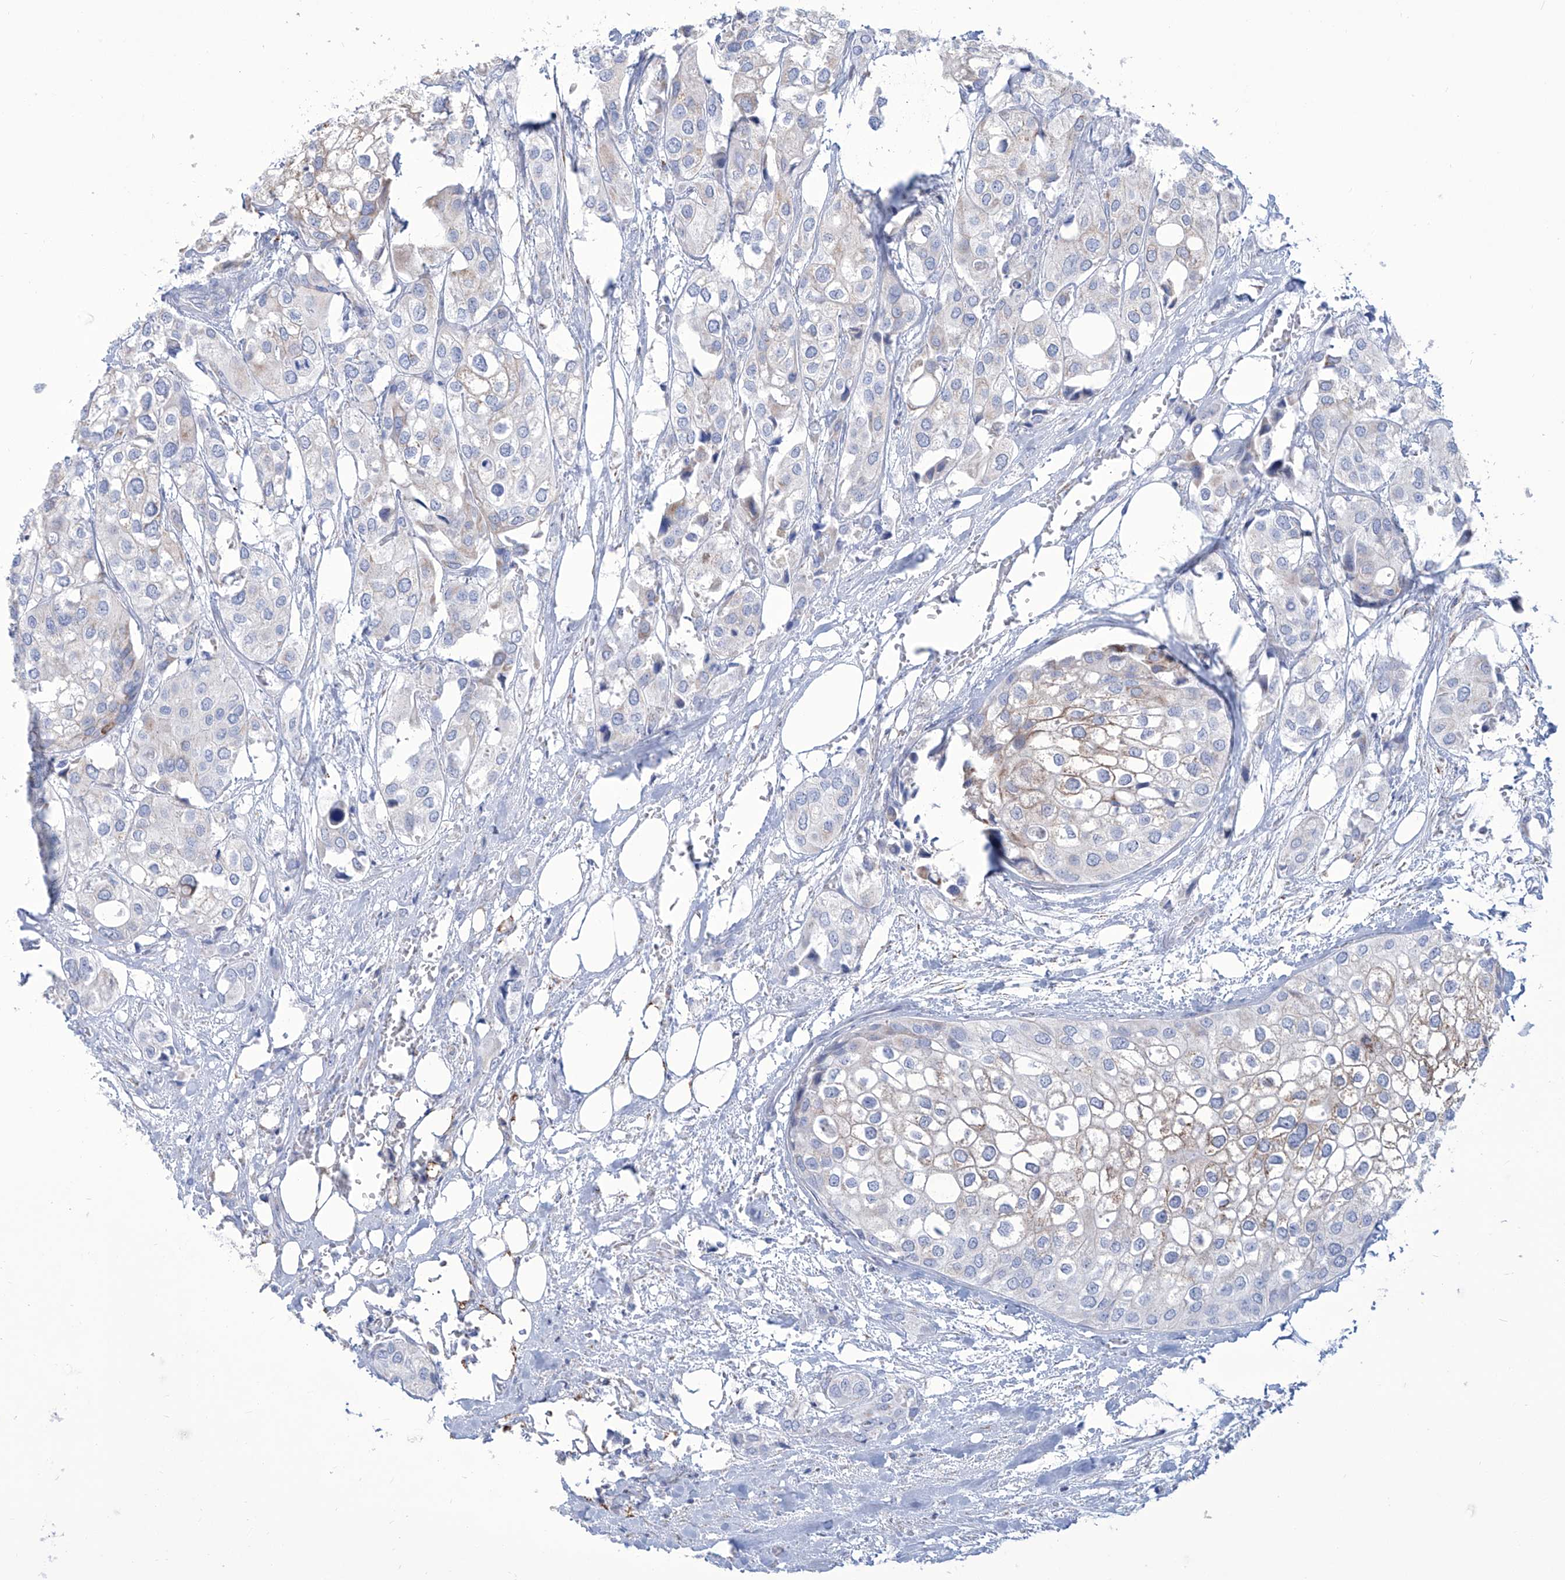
{"staining": {"intensity": "weak", "quantity": "<25%", "location": "cytoplasmic/membranous"}, "tissue": "urothelial cancer", "cell_type": "Tumor cells", "image_type": "cancer", "snomed": [{"axis": "morphology", "description": "Urothelial carcinoma, High grade"}, {"axis": "topography", "description": "Urinary bladder"}], "caption": "Image shows no protein staining in tumor cells of urothelial carcinoma (high-grade) tissue. Nuclei are stained in blue.", "gene": "ALDH6A1", "patient": {"sex": "male", "age": 64}}